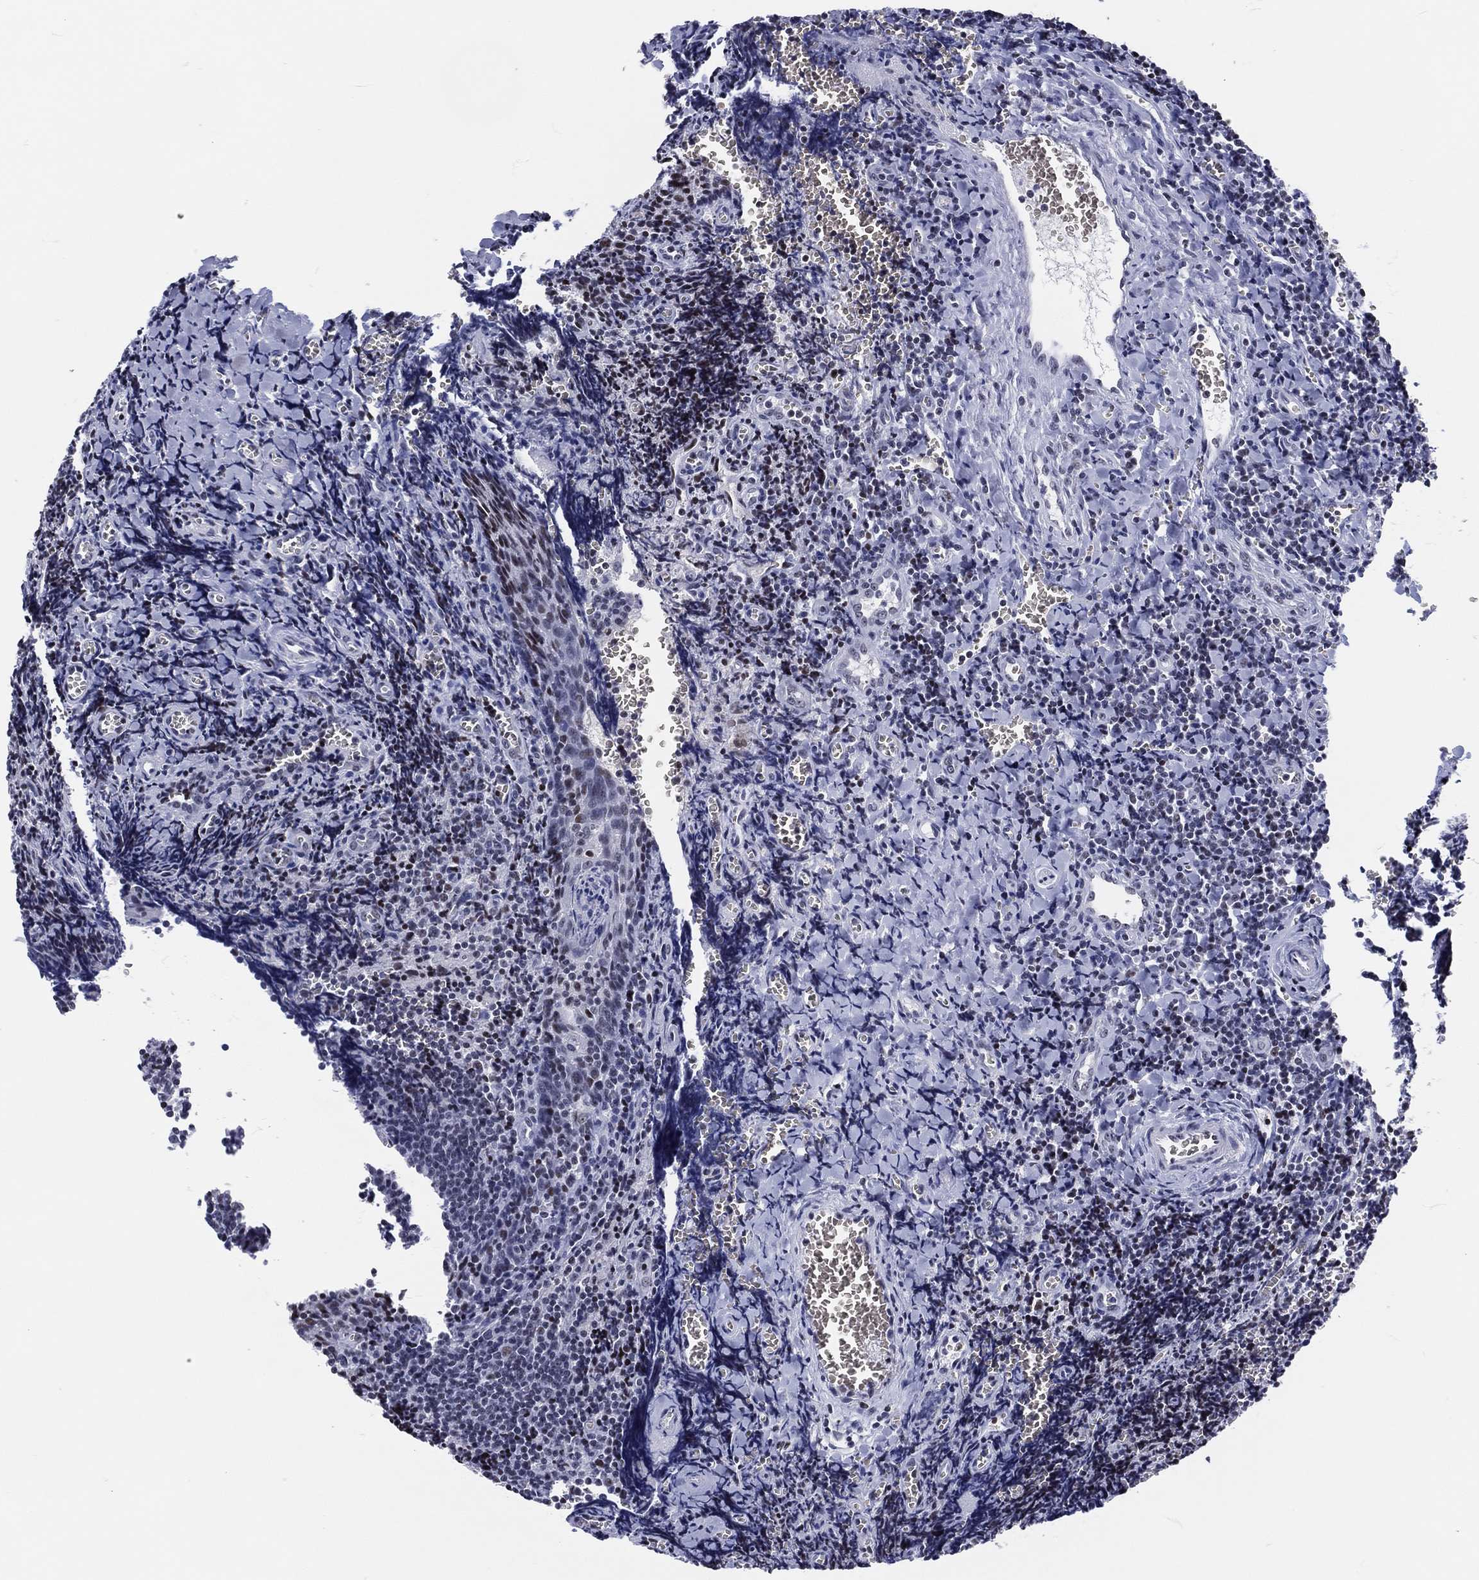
{"staining": {"intensity": "moderate", "quantity": "<25%", "location": "nuclear"}, "tissue": "tonsil", "cell_type": "Germinal center cells", "image_type": "normal", "snomed": [{"axis": "morphology", "description": "Normal tissue, NOS"}, {"axis": "morphology", "description": "Inflammation, NOS"}, {"axis": "topography", "description": "Tonsil"}], "caption": "This image reveals immunohistochemistry (IHC) staining of benign human tonsil, with low moderate nuclear expression in approximately <25% of germinal center cells.", "gene": "MAPK8IP1", "patient": {"sex": "female", "age": 31}}